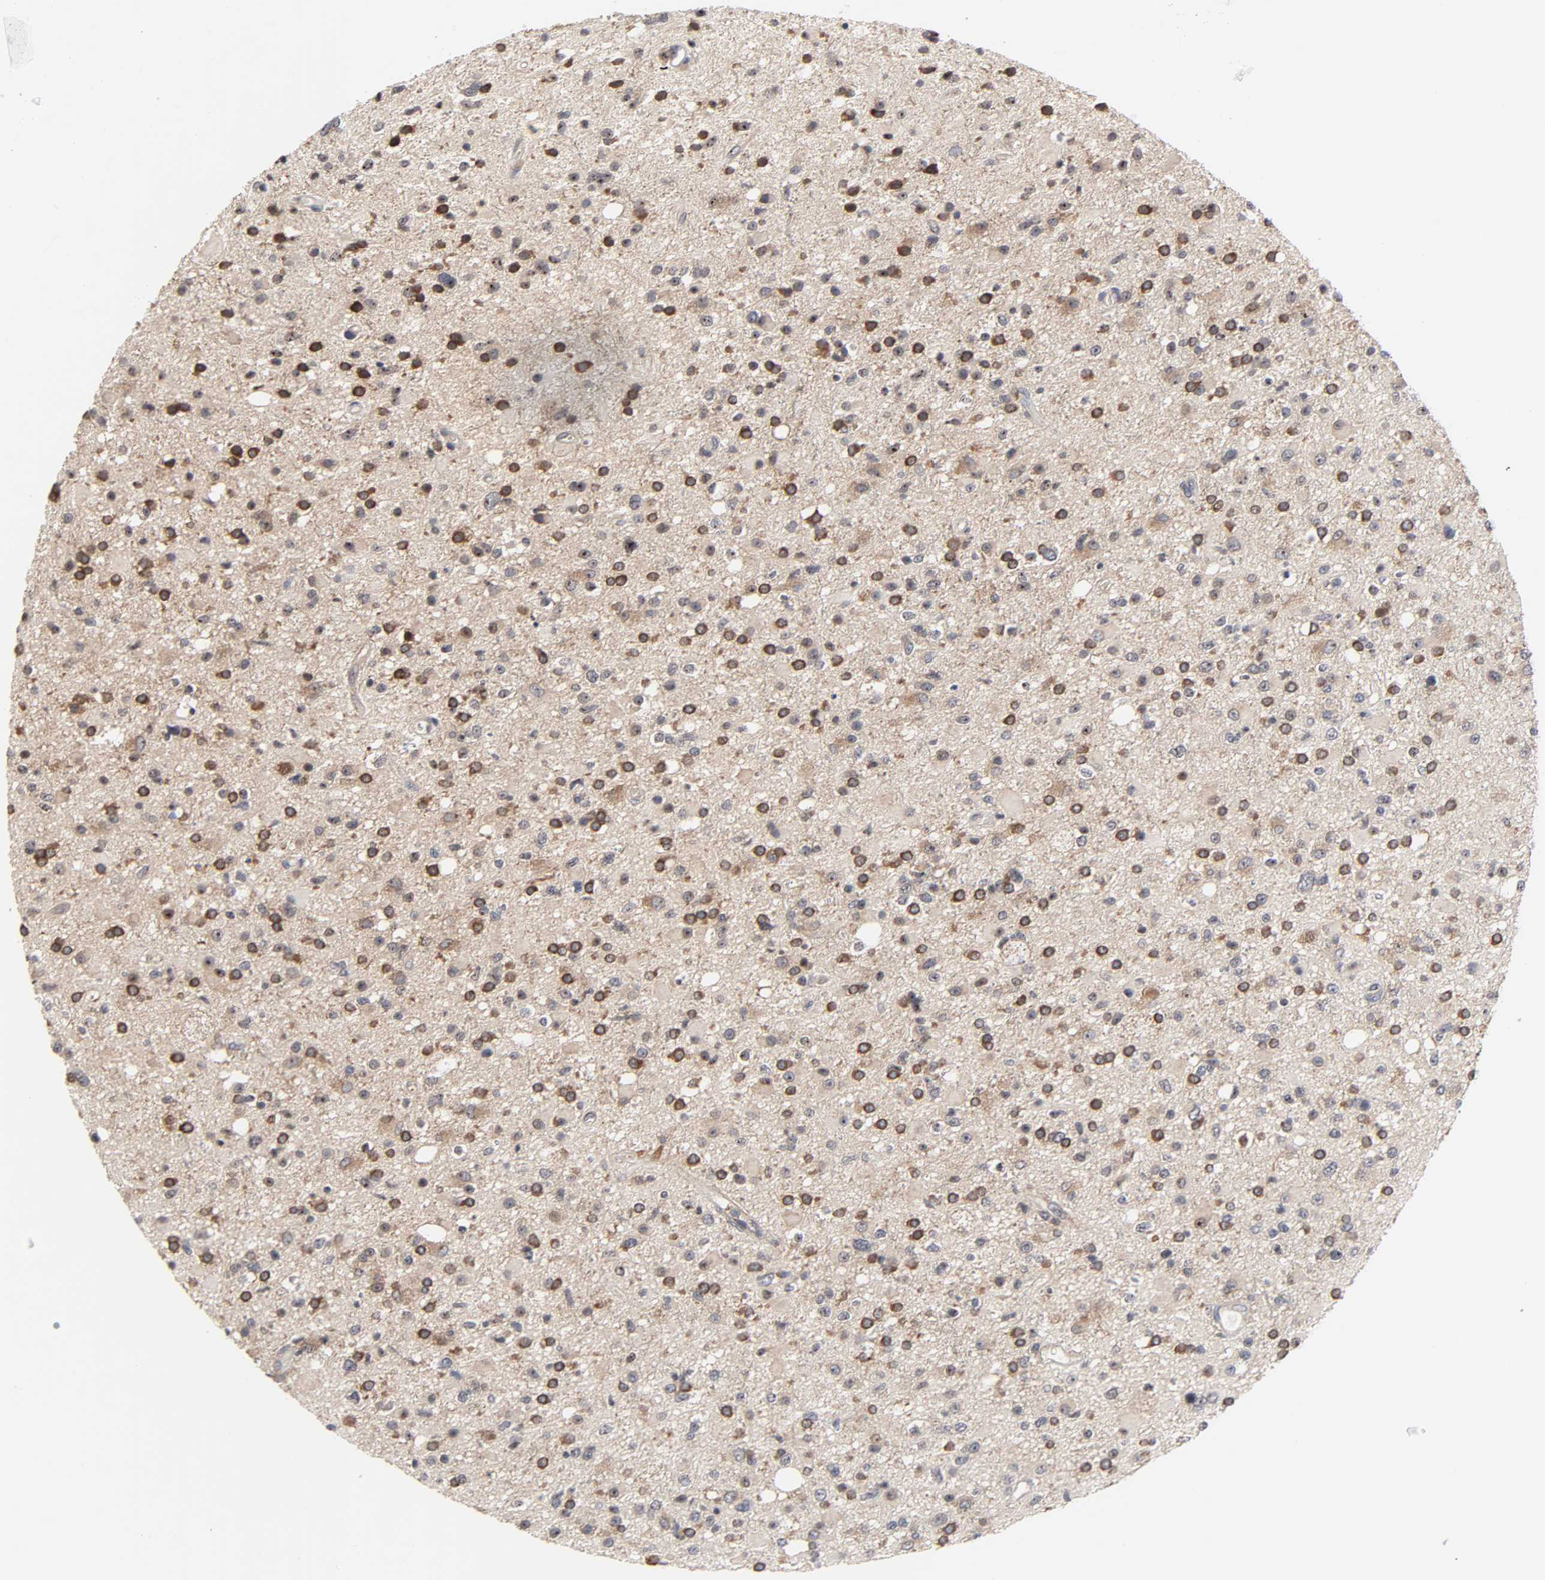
{"staining": {"intensity": "moderate", "quantity": ">75%", "location": "cytoplasmic/membranous,nuclear"}, "tissue": "glioma", "cell_type": "Tumor cells", "image_type": "cancer", "snomed": [{"axis": "morphology", "description": "Glioma, malignant, High grade"}, {"axis": "topography", "description": "Brain"}], "caption": "Protein staining by immunohistochemistry (IHC) demonstrates moderate cytoplasmic/membranous and nuclear positivity in approximately >75% of tumor cells in malignant glioma (high-grade). The protein is shown in brown color, while the nuclei are stained blue.", "gene": "DDX10", "patient": {"sex": "male", "age": 33}}